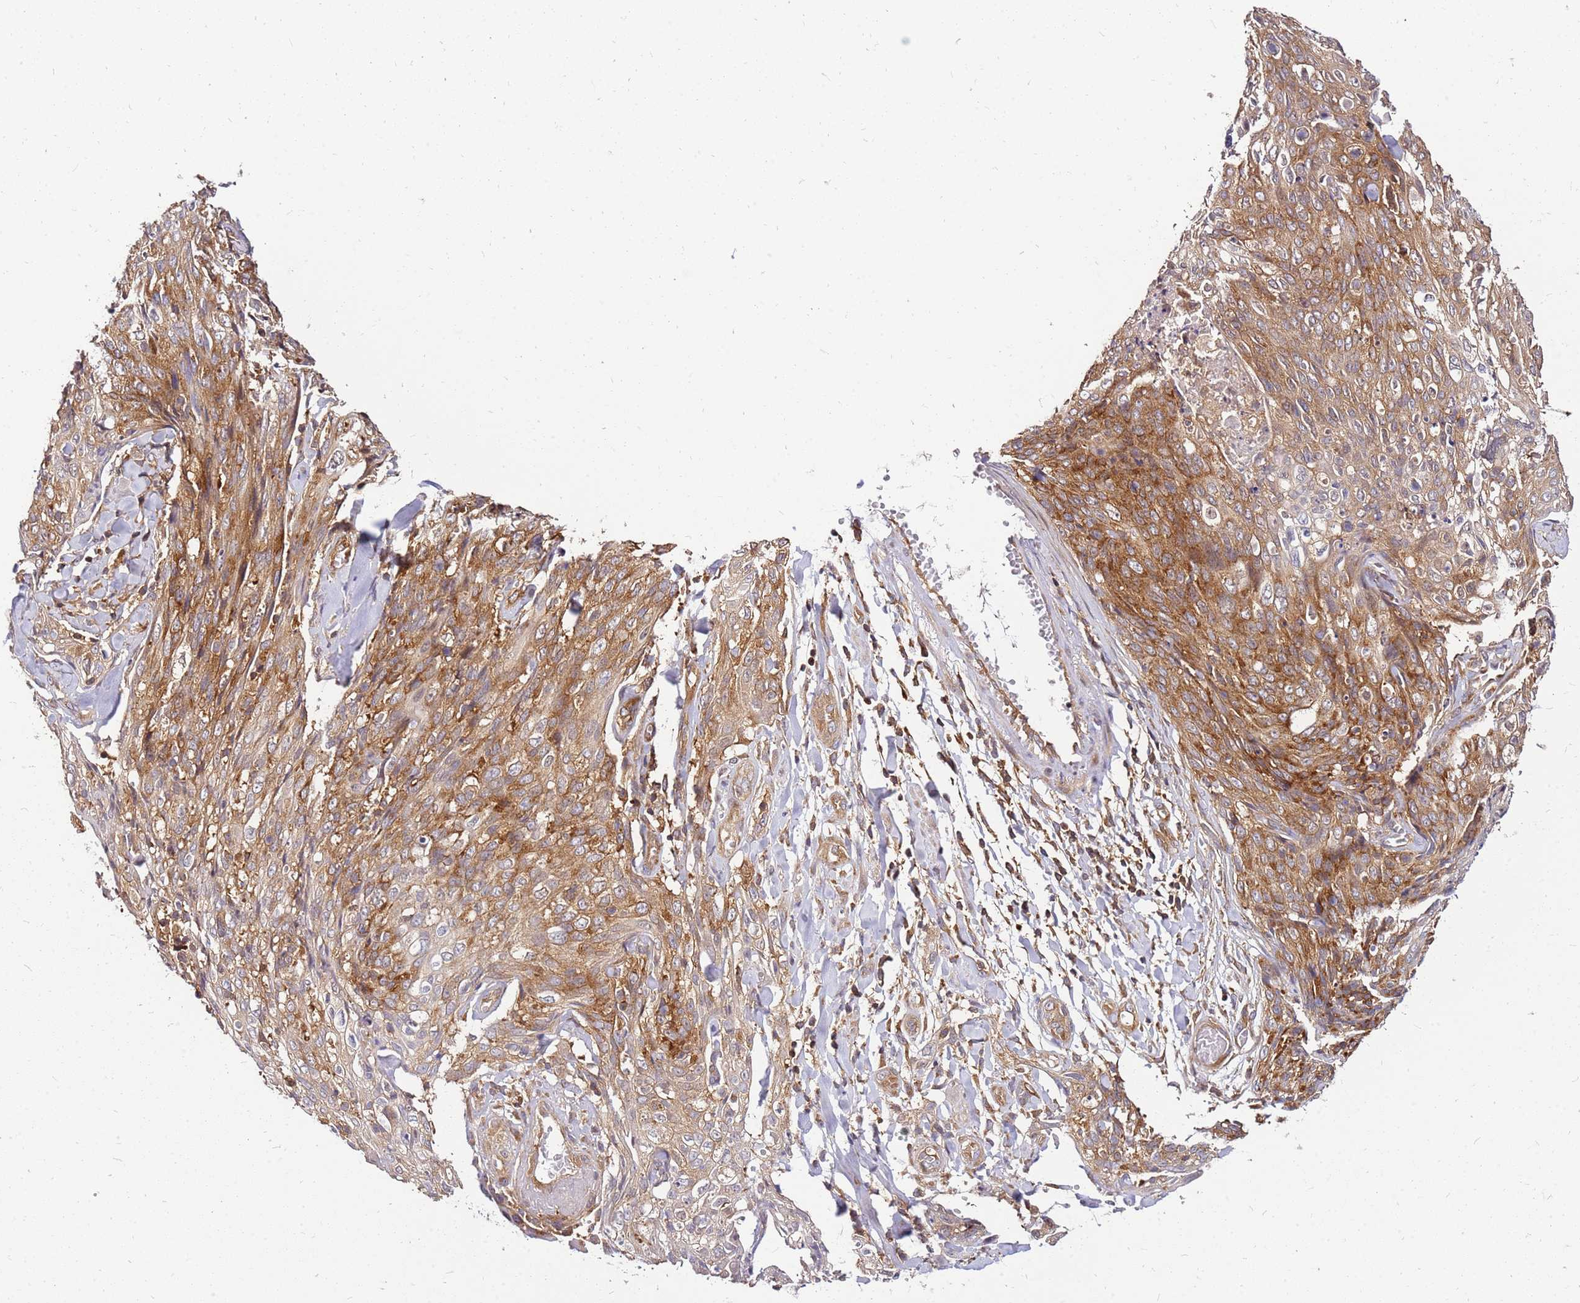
{"staining": {"intensity": "moderate", "quantity": ">75%", "location": "cytoplasmic/membranous"}, "tissue": "skin cancer", "cell_type": "Tumor cells", "image_type": "cancer", "snomed": [{"axis": "morphology", "description": "Squamous cell carcinoma, NOS"}, {"axis": "topography", "description": "Skin"}, {"axis": "topography", "description": "Vulva"}], "caption": "Moderate cytoplasmic/membranous protein staining is present in approximately >75% of tumor cells in skin cancer (squamous cell carcinoma).", "gene": "PIH1D1", "patient": {"sex": "female", "age": 85}}